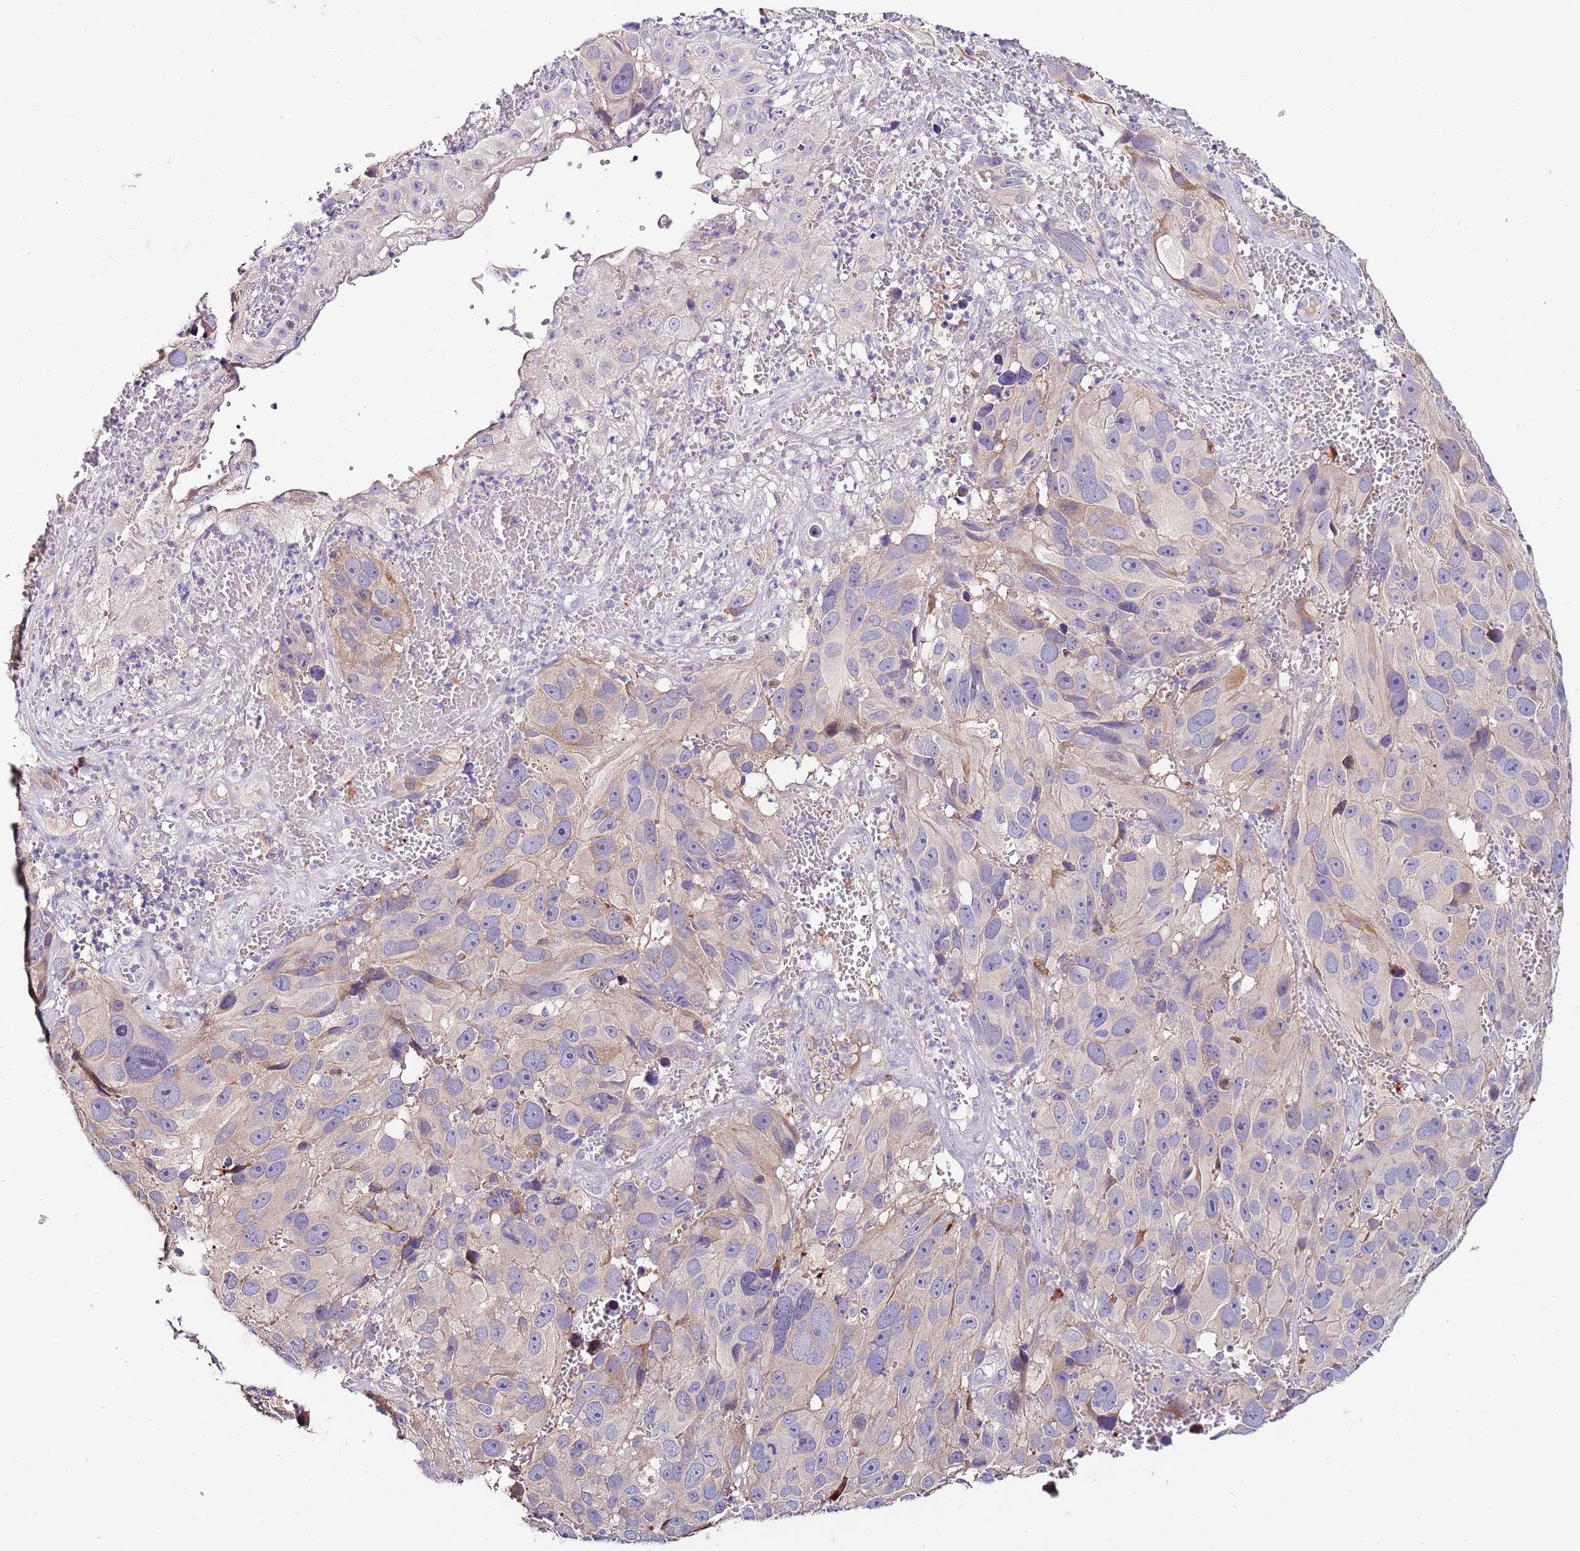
{"staining": {"intensity": "negative", "quantity": "none", "location": "none"}, "tissue": "melanoma", "cell_type": "Tumor cells", "image_type": "cancer", "snomed": [{"axis": "morphology", "description": "Malignant melanoma, NOS"}, {"axis": "topography", "description": "Skin"}], "caption": "This histopathology image is of malignant melanoma stained with immunohistochemistry to label a protein in brown with the nuclei are counter-stained blue. There is no positivity in tumor cells.", "gene": "SLC44A4", "patient": {"sex": "male", "age": 84}}